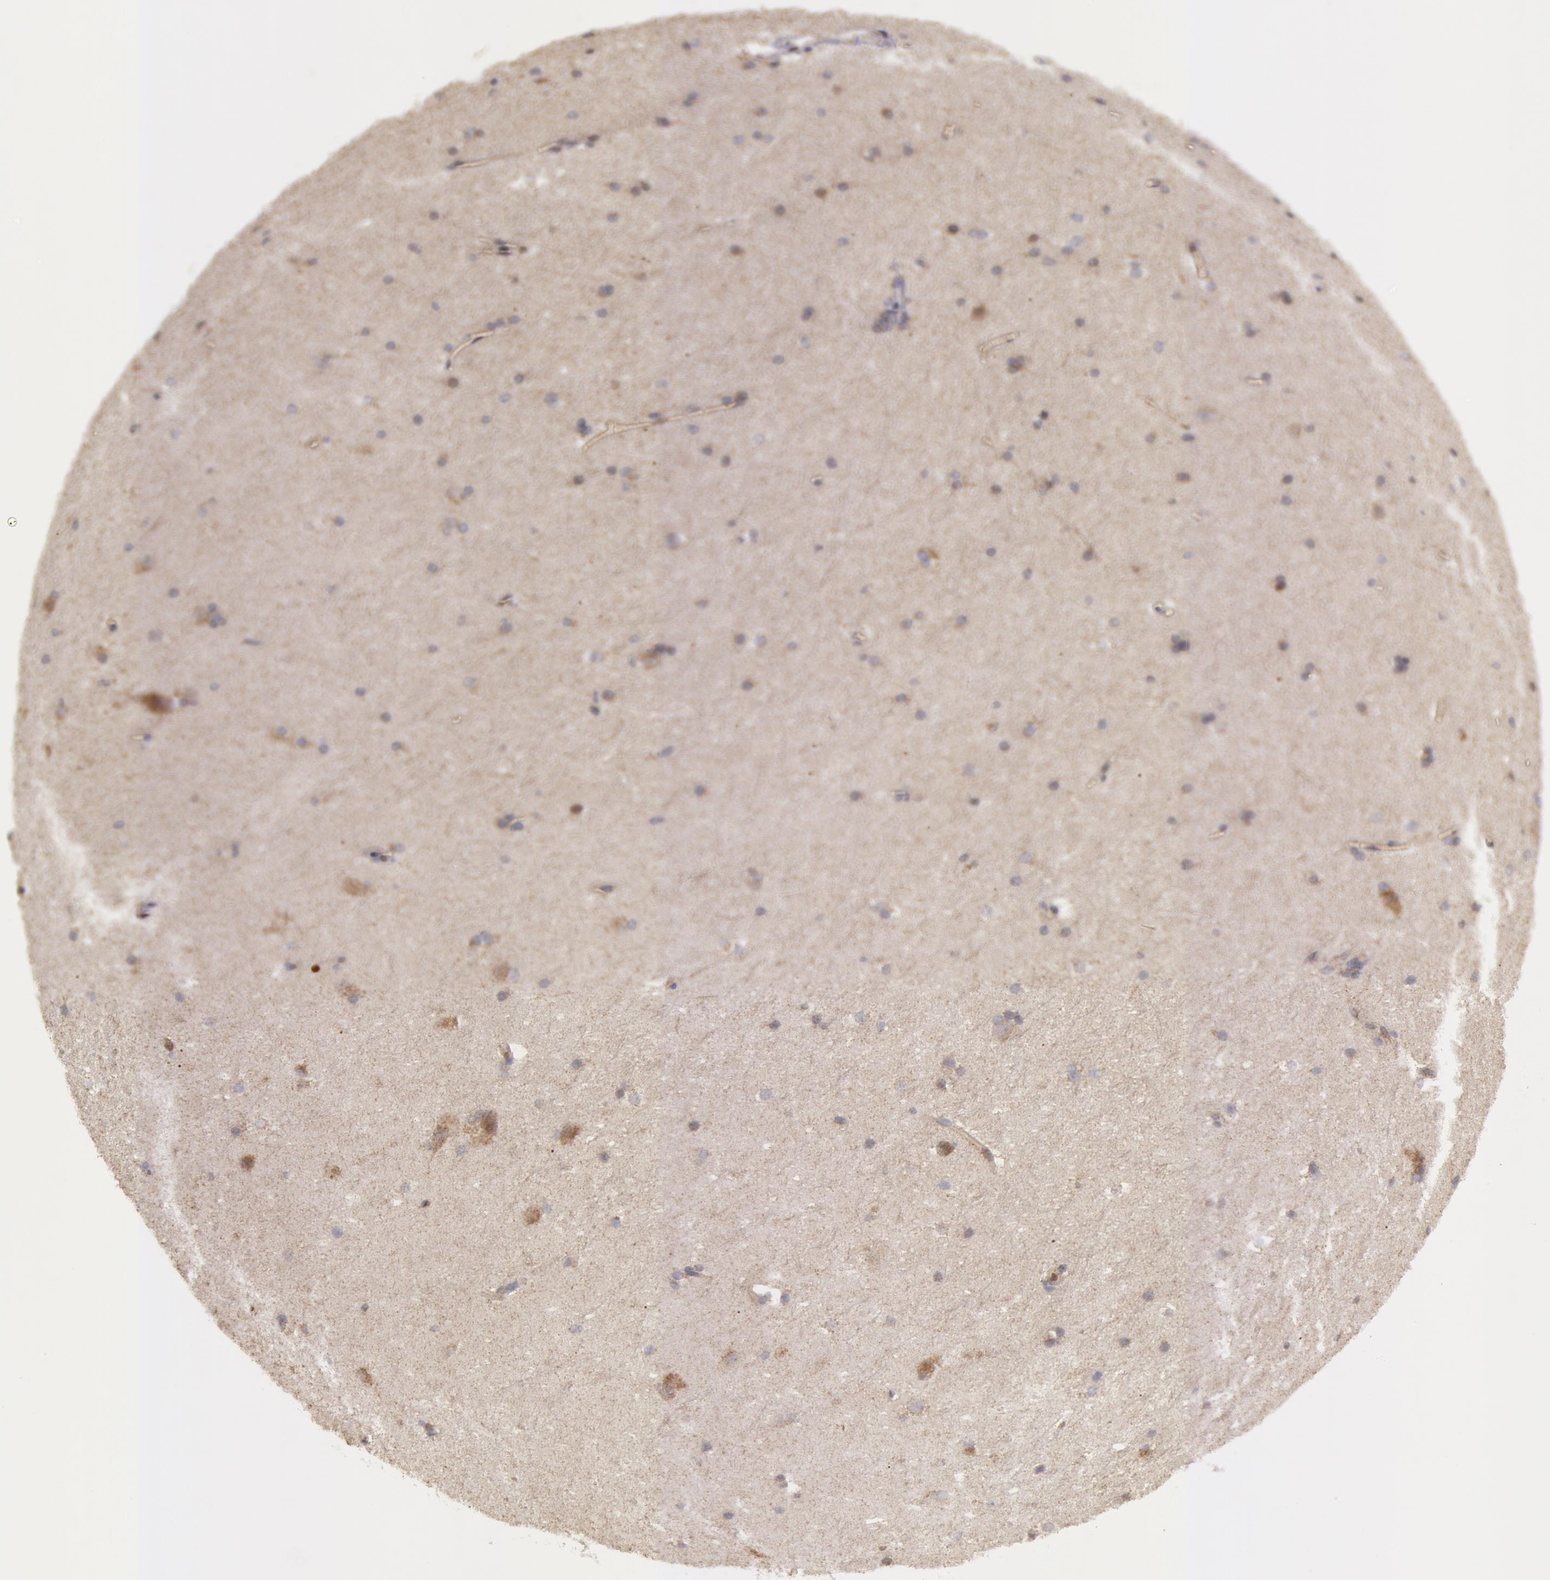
{"staining": {"intensity": "weak", "quantity": ">75%", "location": "cytoplasmic/membranous"}, "tissue": "cerebral cortex", "cell_type": "Endothelial cells", "image_type": "normal", "snomed": [{"axis": "morphology", "description": "Normal tissue, NOS"}, {"axis": "topography", "description": "Cerebral cortex"}, {"axis": "topography", "description": "Hippocampus"}], "caption": "Immunohistochemistry photomicrograph of unremarkable cerebral cortex: human cerebral cortex stained using immunohistochemistry demonstrates low levels of weak protein expression localized specifically in the cytoplasmic/membranous of endothelial cells, appearing as a cytoplasmic/membranous brown color.", "gene": "ERBB2", "patient": {"sex": "female", "age": 19}}